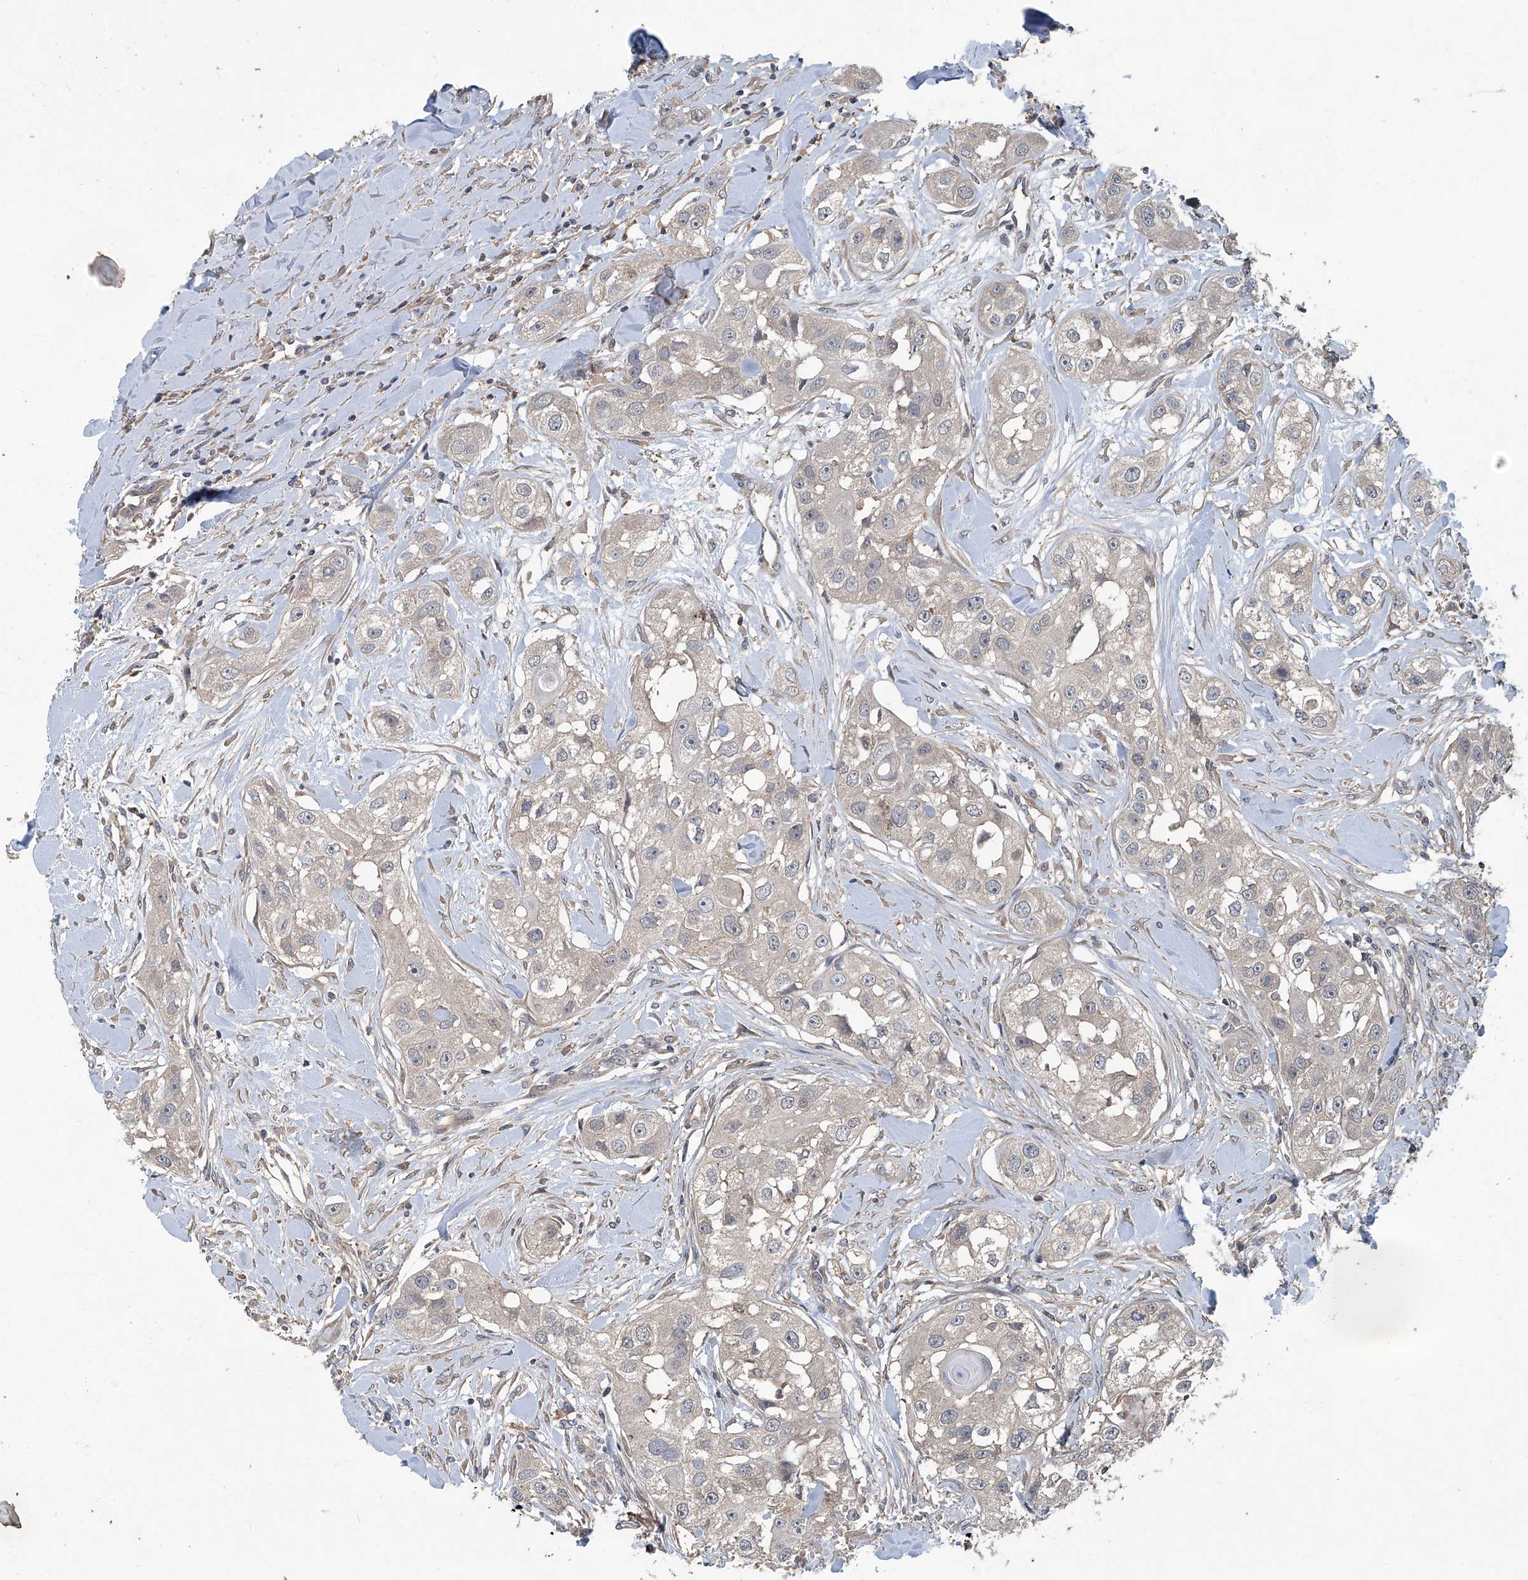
{"staining": {"intensity": "negative", "quantity": "none", "location": "none"}, "tissue": "head and neck cancer", "cell_type": "Tumor cells", "image_type": "cancer", "snomed": [{"axis": "morphology", "description": "Normal tissue, NOS"}, {"axis": "morphology", "description": "Squamous cell carcinoma, NOS"}, {"axis": "topography", "description": "Skeletal muscle"}, {"axis": "topography", "description": "Head-Neck"}], "caption": "Immunohistochemistry (IHC) photomicrograph of neoplastic tissue: head and neck squamous cell carcinoma stained with DAB (3,3'-diaminobenzidine) reveals no significant protein staining in tumor cells.", "gene": "ANKRD34A", "patient": {"sex": "male", "age": 51}}